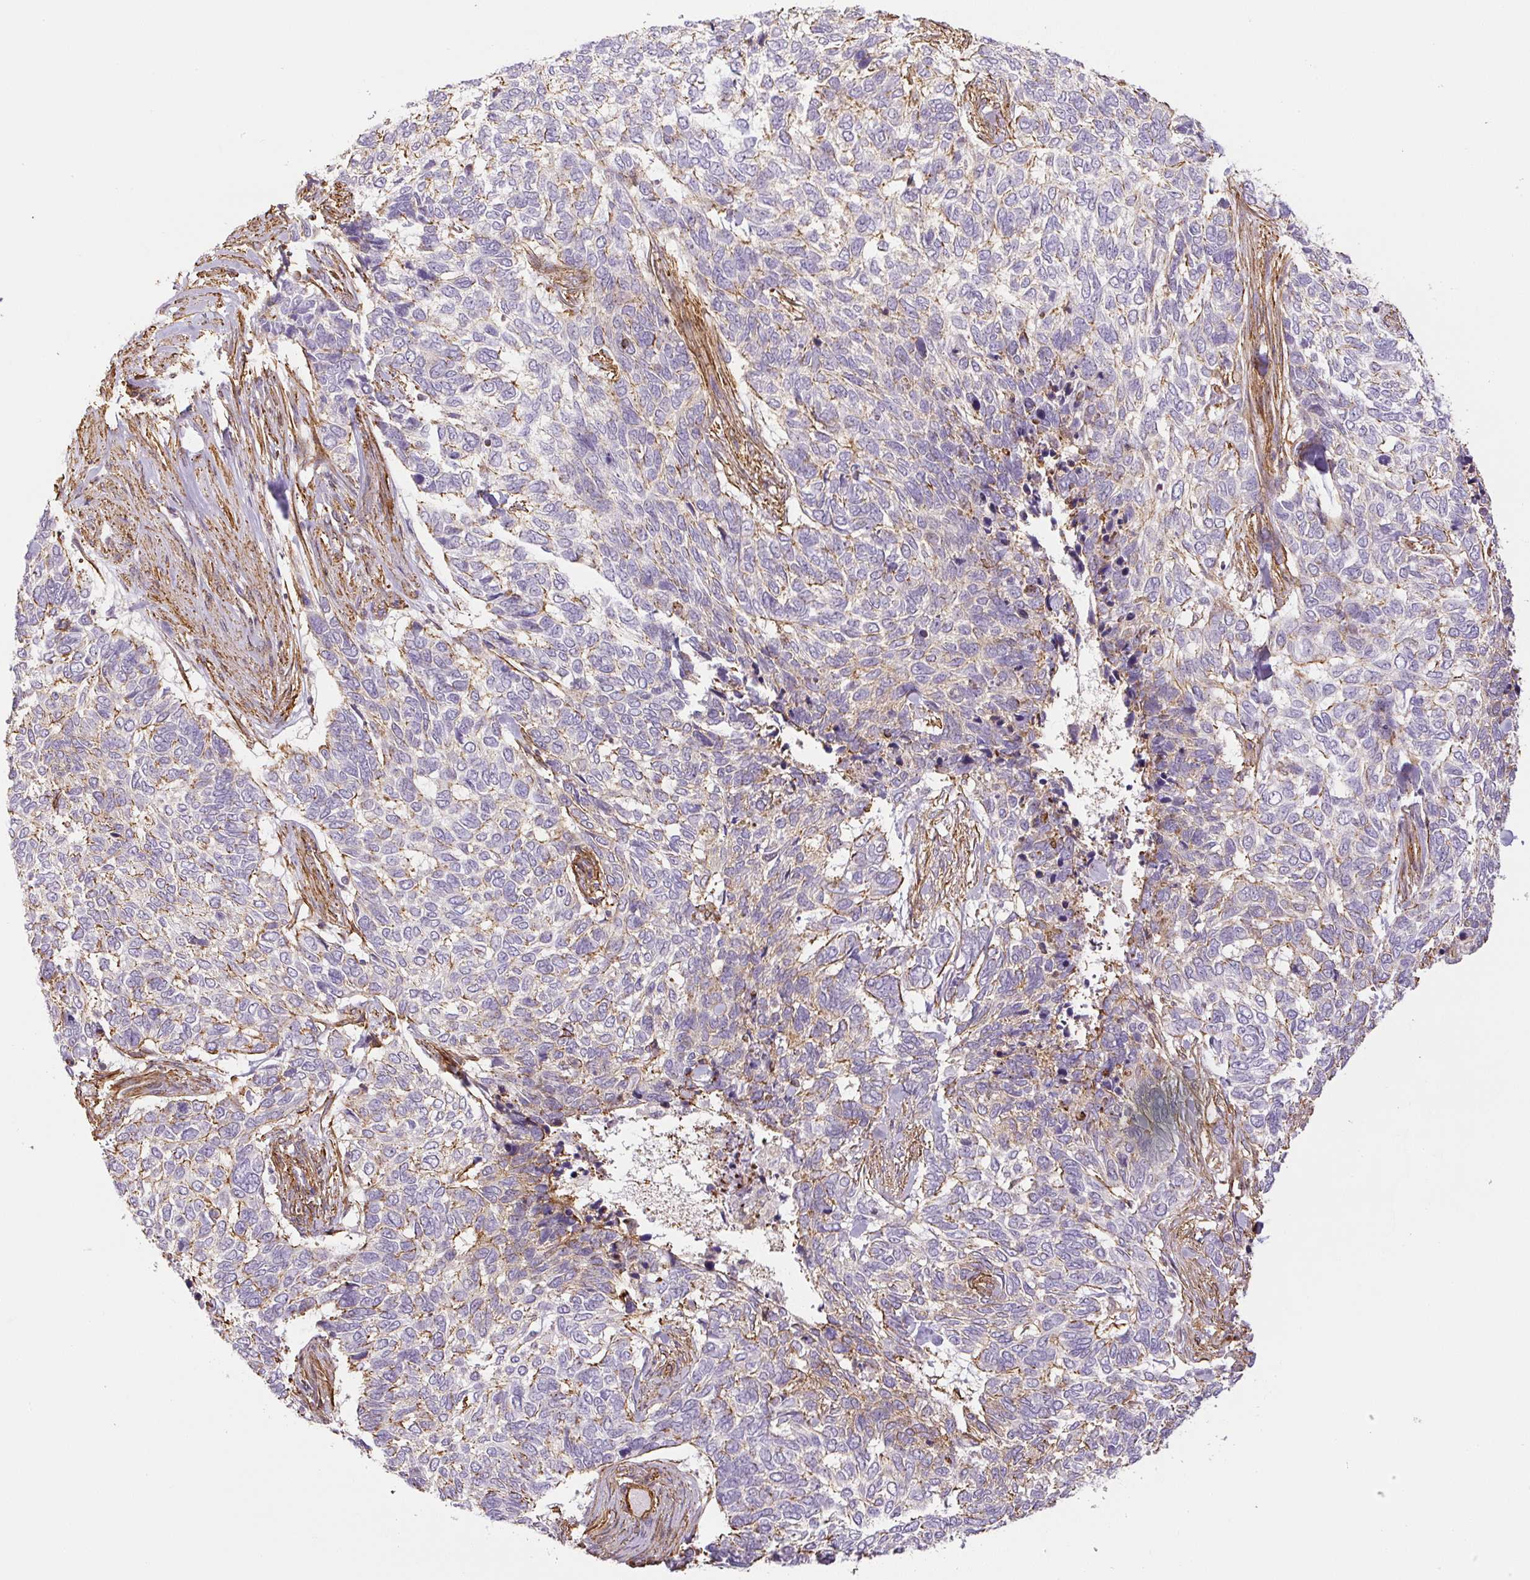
{"staining": {"intensity": "weak", "quantity": "<25%", "location": "cytoplasmic/membranous"}, "tissue": "skin cancer", "cell_type": "Tumor cells", "image_type": "cancer", "snomed": [{"axis": "morphology", "description": "Basal cell carcinoma"}, {"axis": "topography", "description": "Skin"}], "caption": "Immunohistochemistry of skin basal cell carcinoma shows no staining in tumor cells.", "gene": "MYL12A", "patient": {"sex": "female", "age": 65}}